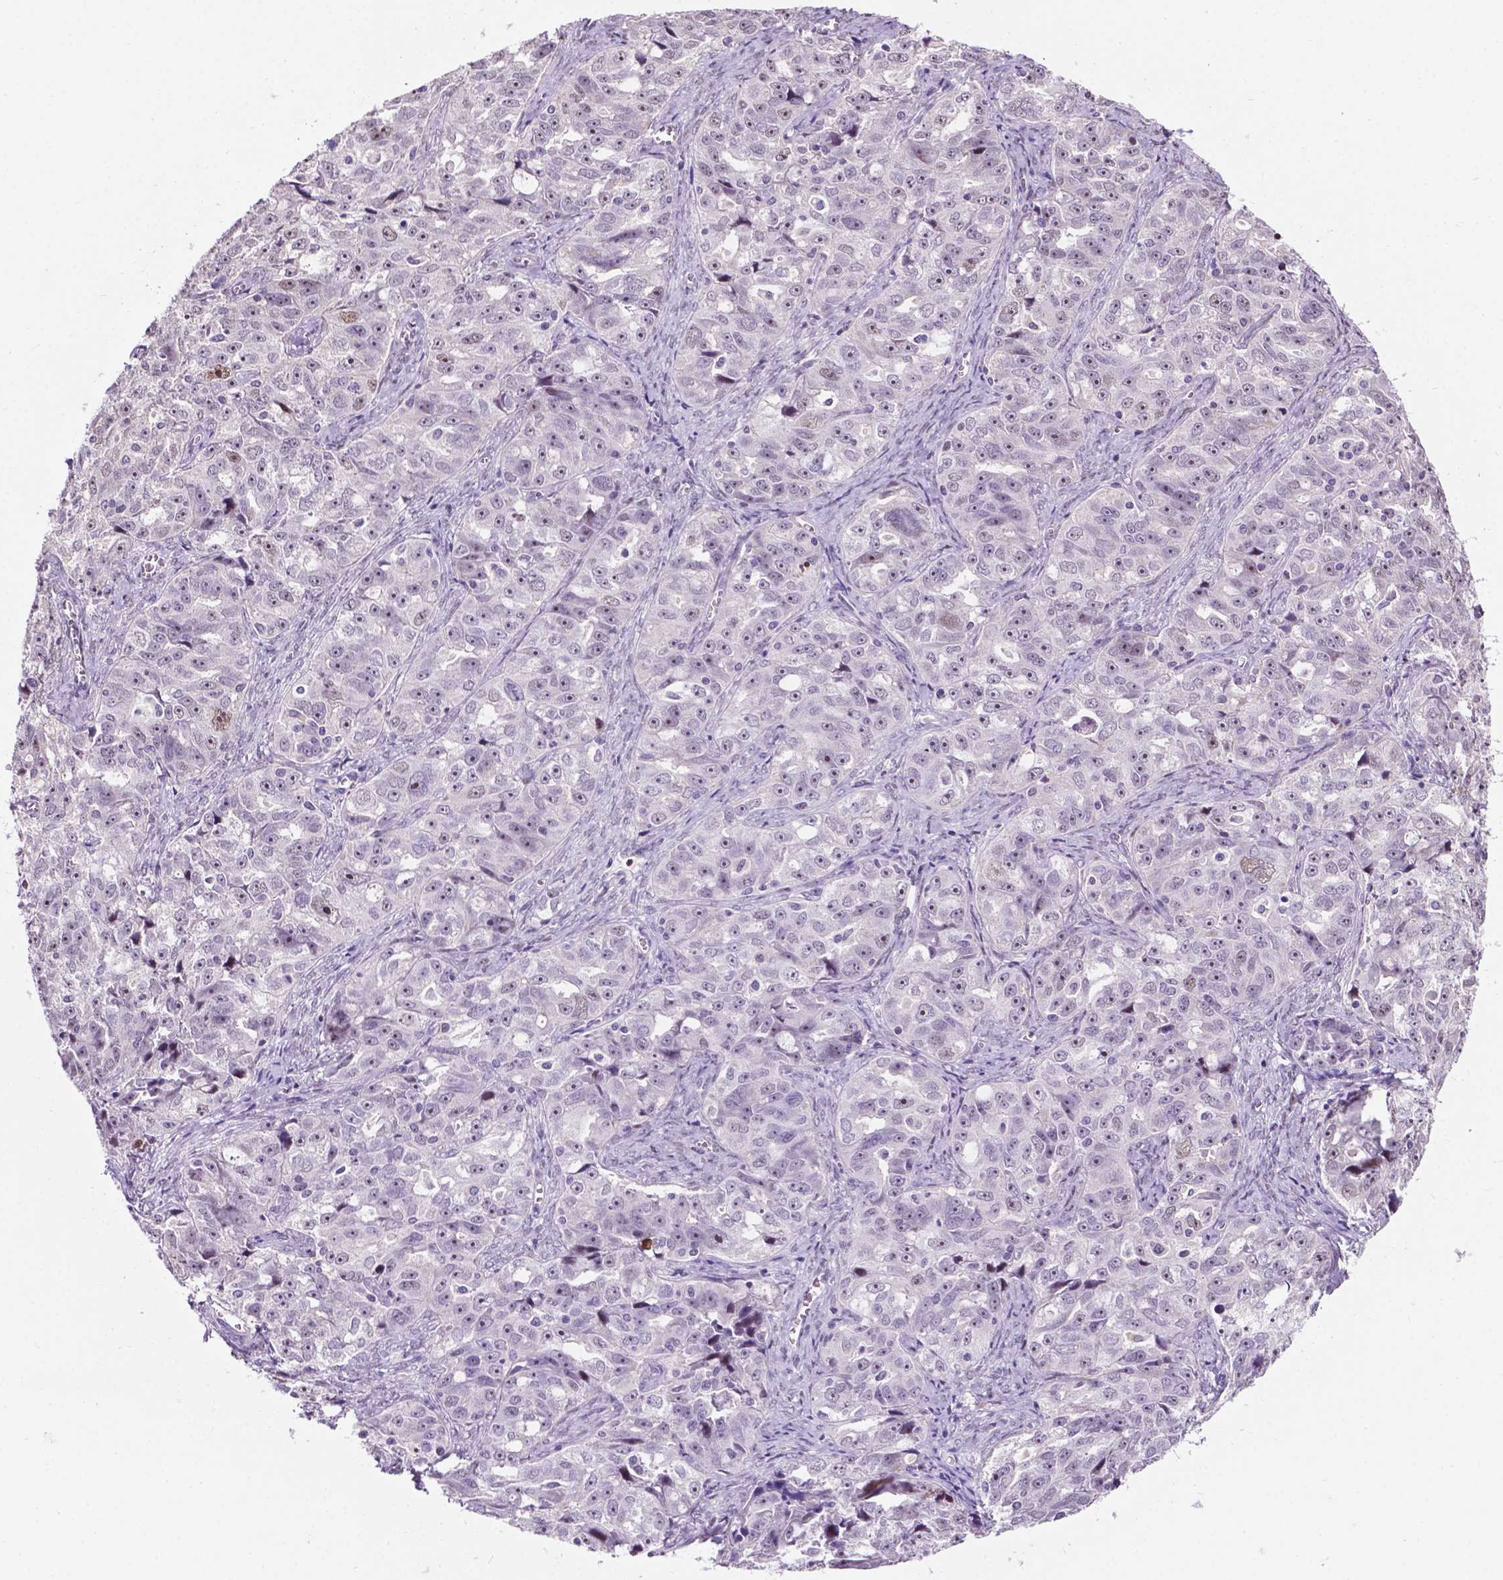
{"staining": {"intensity": "weak", "quantity": "<25%", "location": "nuclear"}, "tissue": "ovarian cancer", "cell_type": "Tumor cells", "image_type": "cancer", "snomed": [{"axis": "morphology", "description": "Cystadenocarcinoma, serous, NOS"}, {"axis": "topography", "description": "Ovary"}], "caption": "The image exhibits no staining of tumor cells in ovarian cancer.", "gene": "SMAD3", "patient": {"sex": "female", "age": 51}}